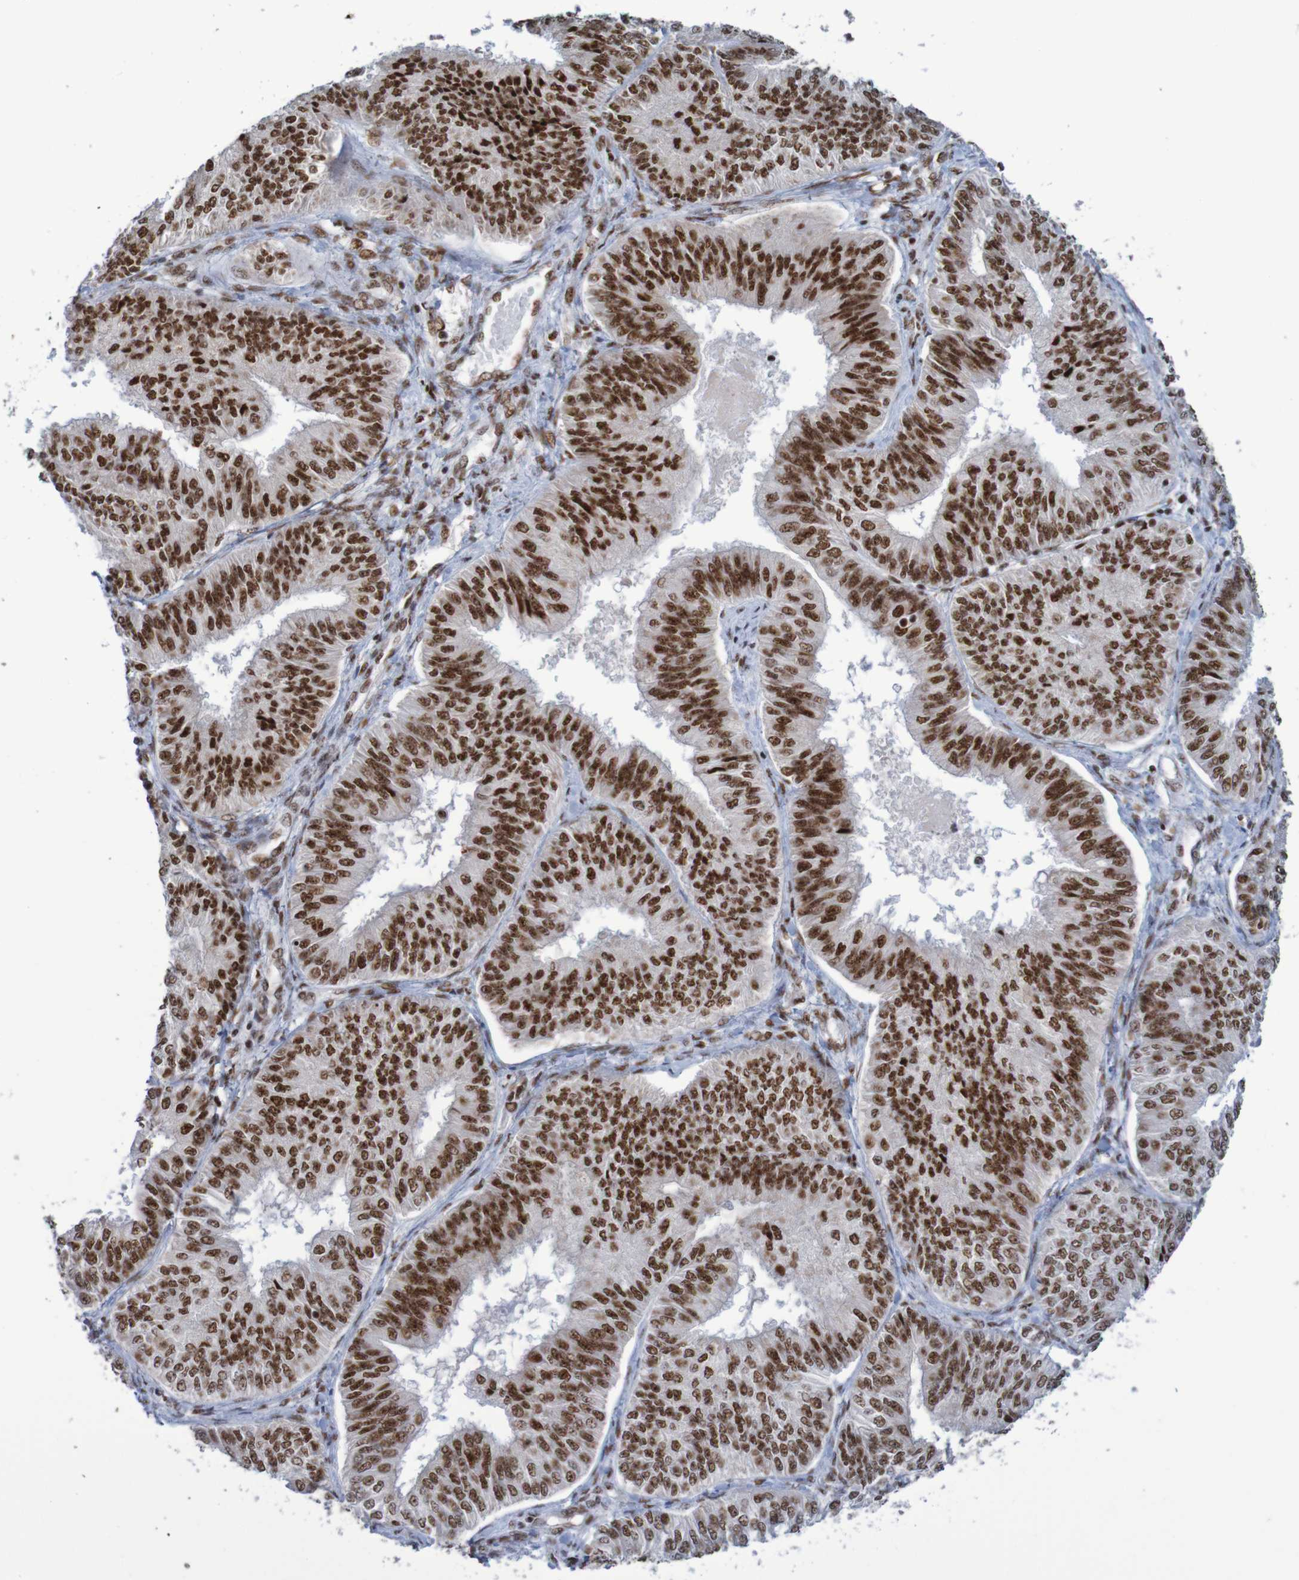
{"staining": {"intensity": "strong", "quantity": ">75%", "location": "nuclear"}, "tissue": "endometrial cancer", "cell_type": "Tumor cells", "image_type": "cancer", "snomed": [{"axis": "morphology", "description": "Adenocarcinoma, NOS"}, {"axis": "topography", "description": "Endometrium"}], "caption": "This photomicrograph displays IHC staining of endometrial cancer, with high strong nuclear positivity in about >75% of tumor cells.", "gene": "THRAP3", "patient": {"sex": "female", "age": 58}}